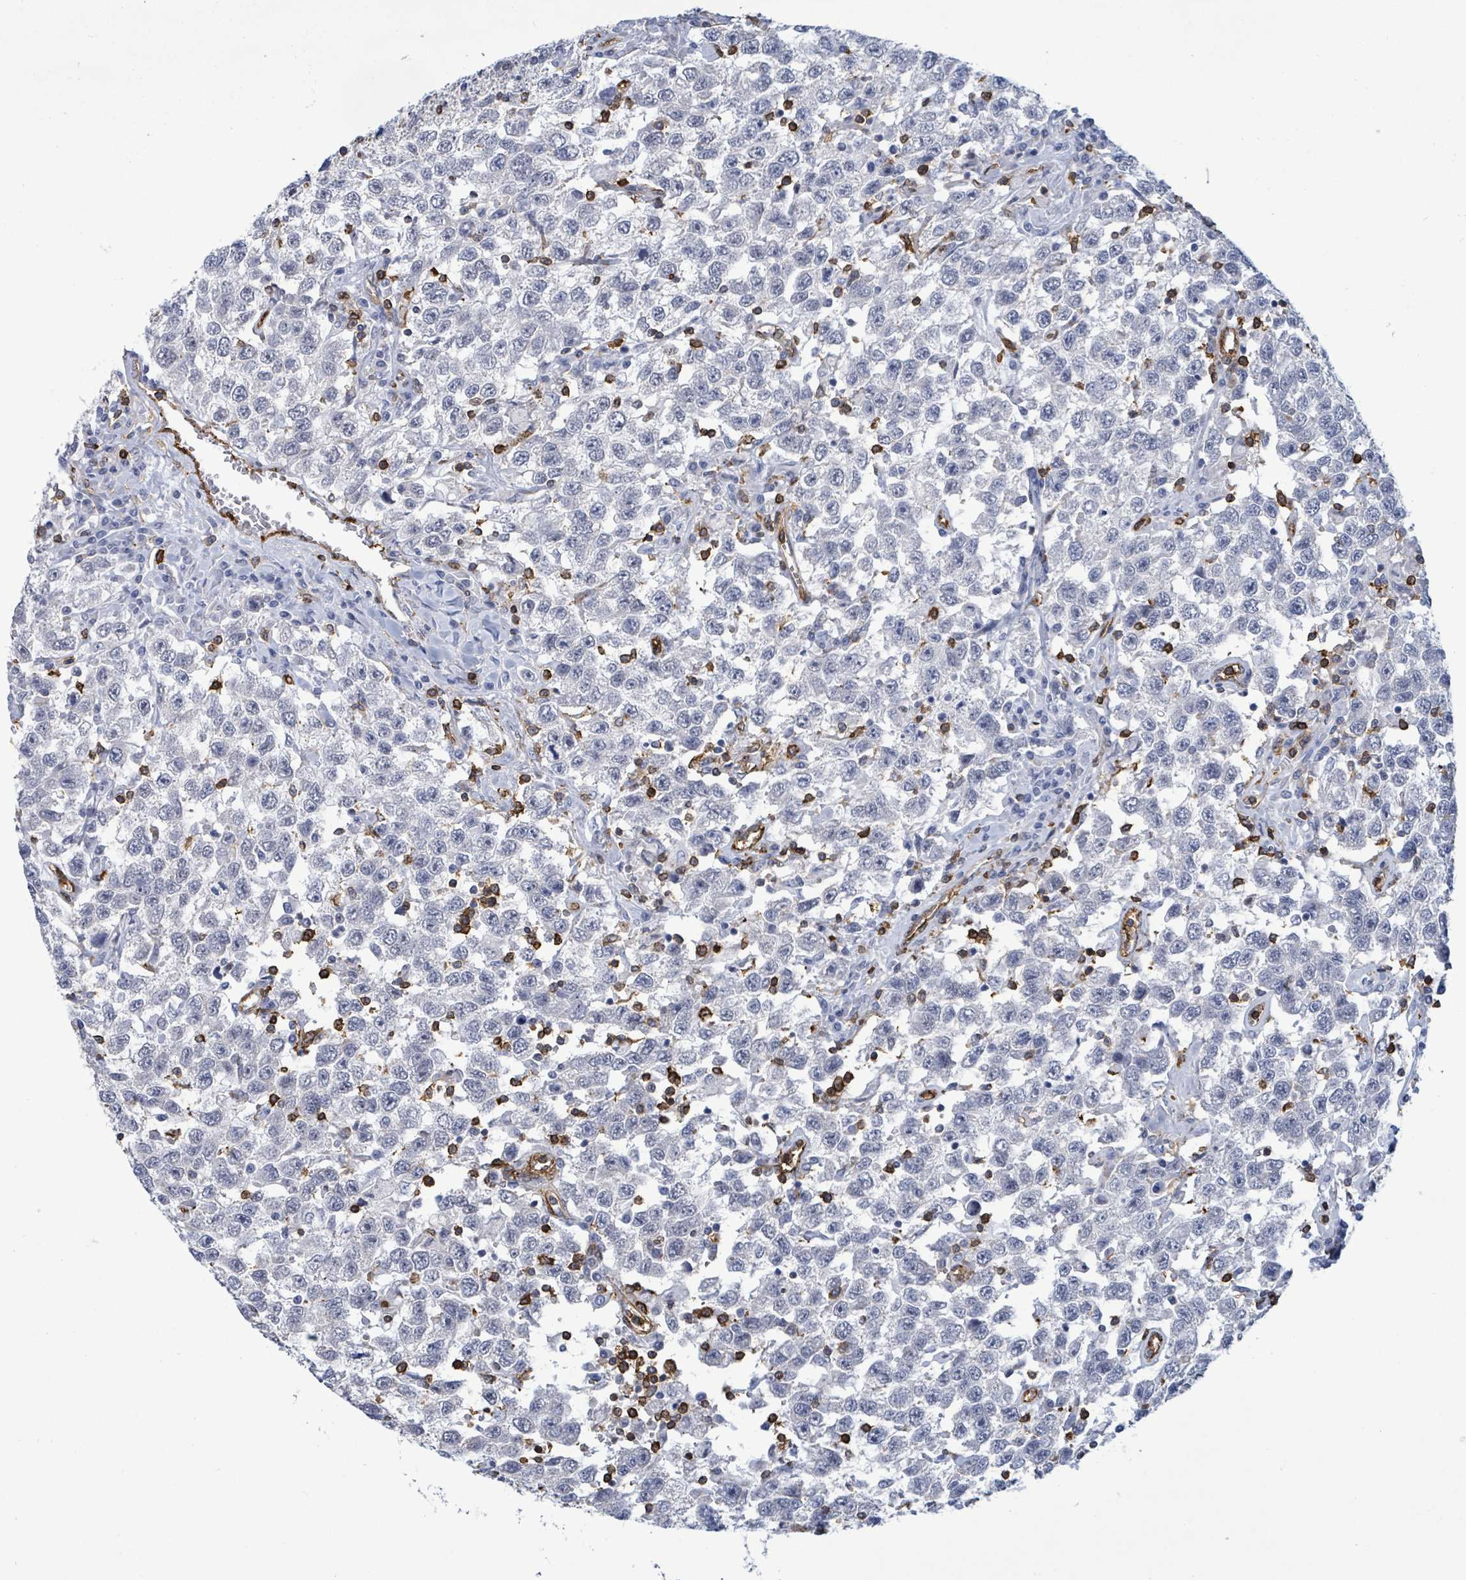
{"staining": {"intensity": "negative", "quantity": "none", "location": "none"}, "tissue": "testis cancer", "cell_type": "Tumor cells", "image_type": "cancer", "snomed": [{"axis": "morphology", "description": "Seminoma, NOS"}, {"axis": "topography", "description": "Testis"}], "caption": "An immunohistochemistry micrograph of seminoma (testis) is shown. There is no staining in tumor cells of seminoma (testis).", "gene": "PRKRIP1", "patient": {"sex": "male", "age": 41}}